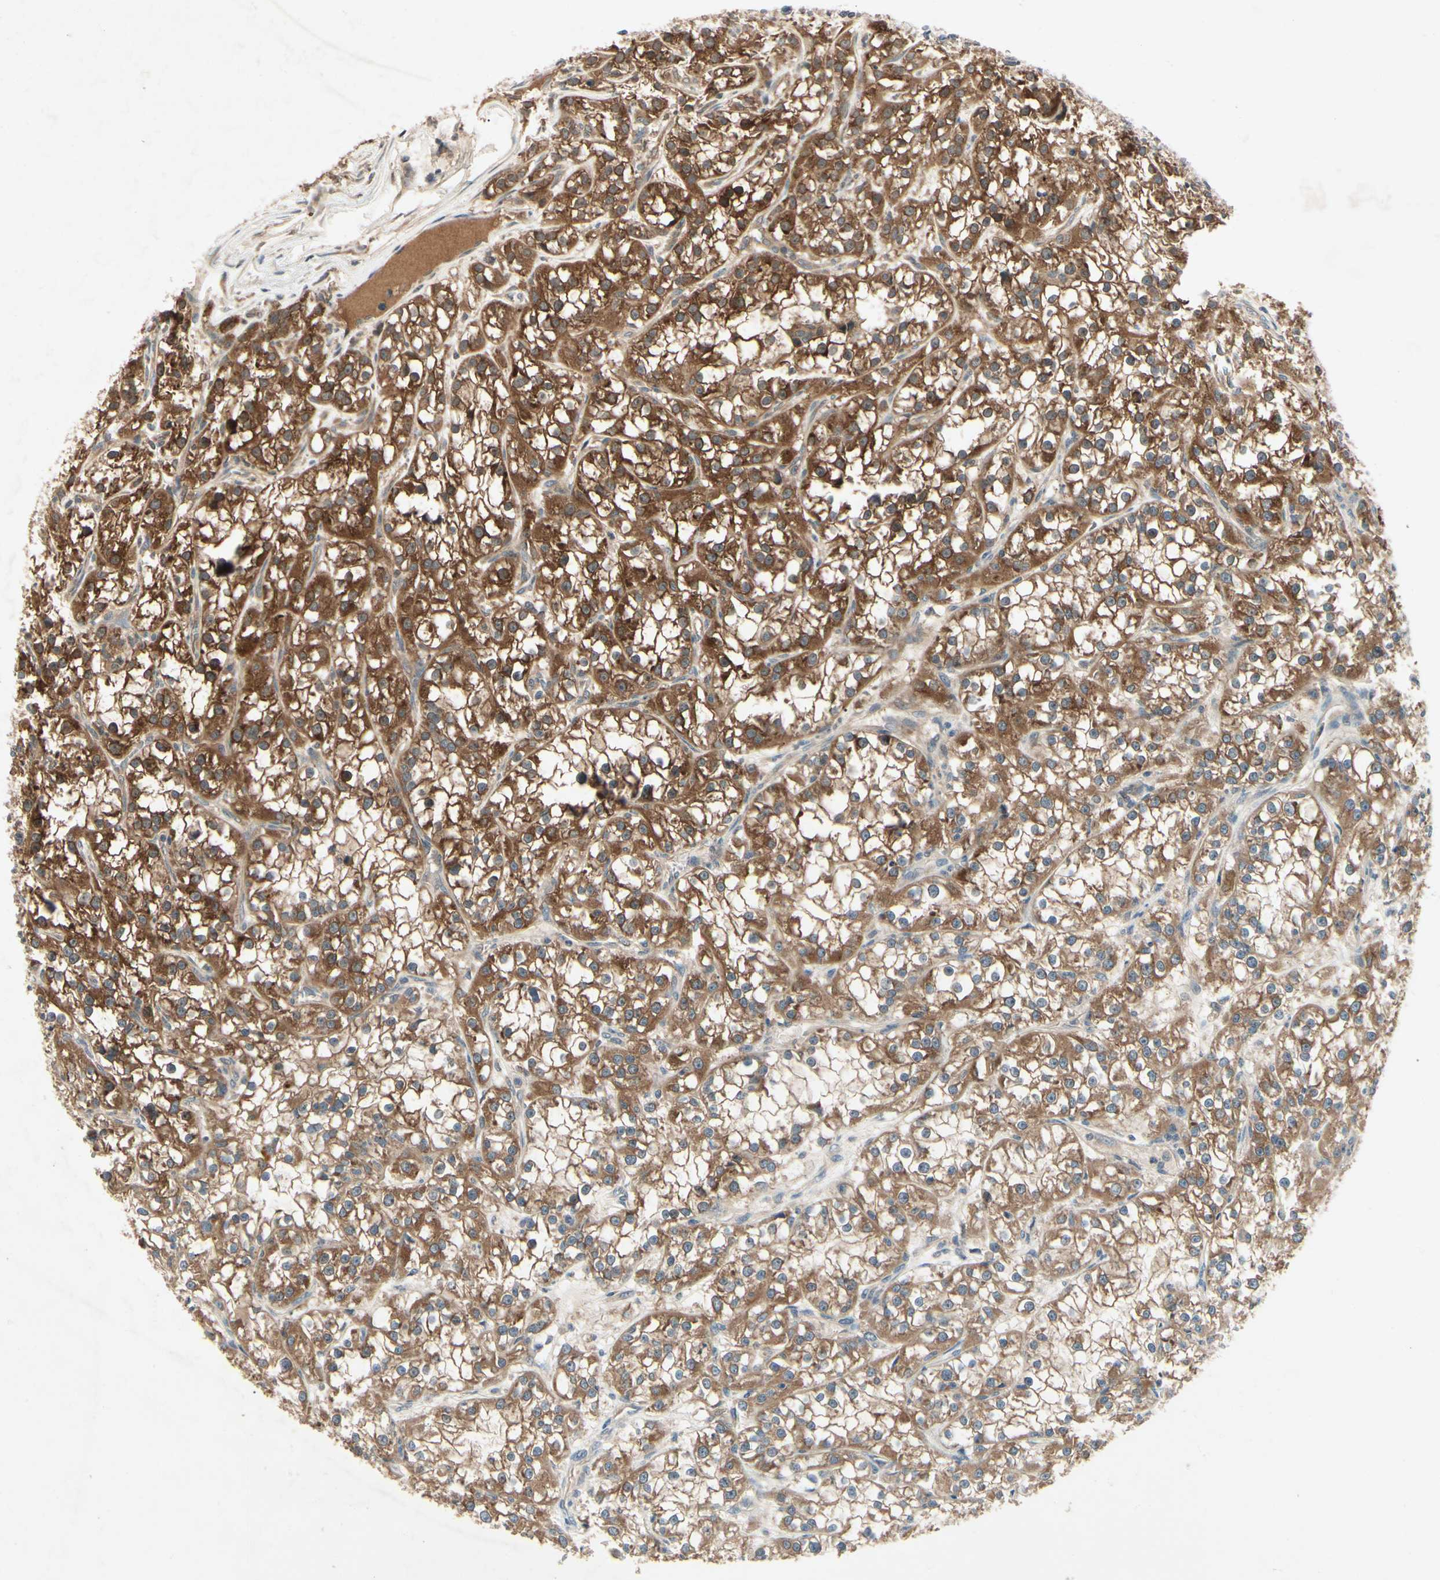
{"staining": {"intensity": "strong", "quantity": ">75%", "location": "cytoplasmic/membranous"}, "tissue": "renal cancer", "cell_type": "Tumor cells", "image_type": "cancer", "snomed": [{"axis": "morphology", "description": "Adenocarcinoma, NOS"}, {"axis": "topography", "description": "Kidney"}], "caption": "Adenocarcinoma (renal) stained for a protein demonstrates strong cytoplasmic/membranous positivity in tumor cells.", "gene": "RNF14", "patient": {"sex": "female", "age": 52}}